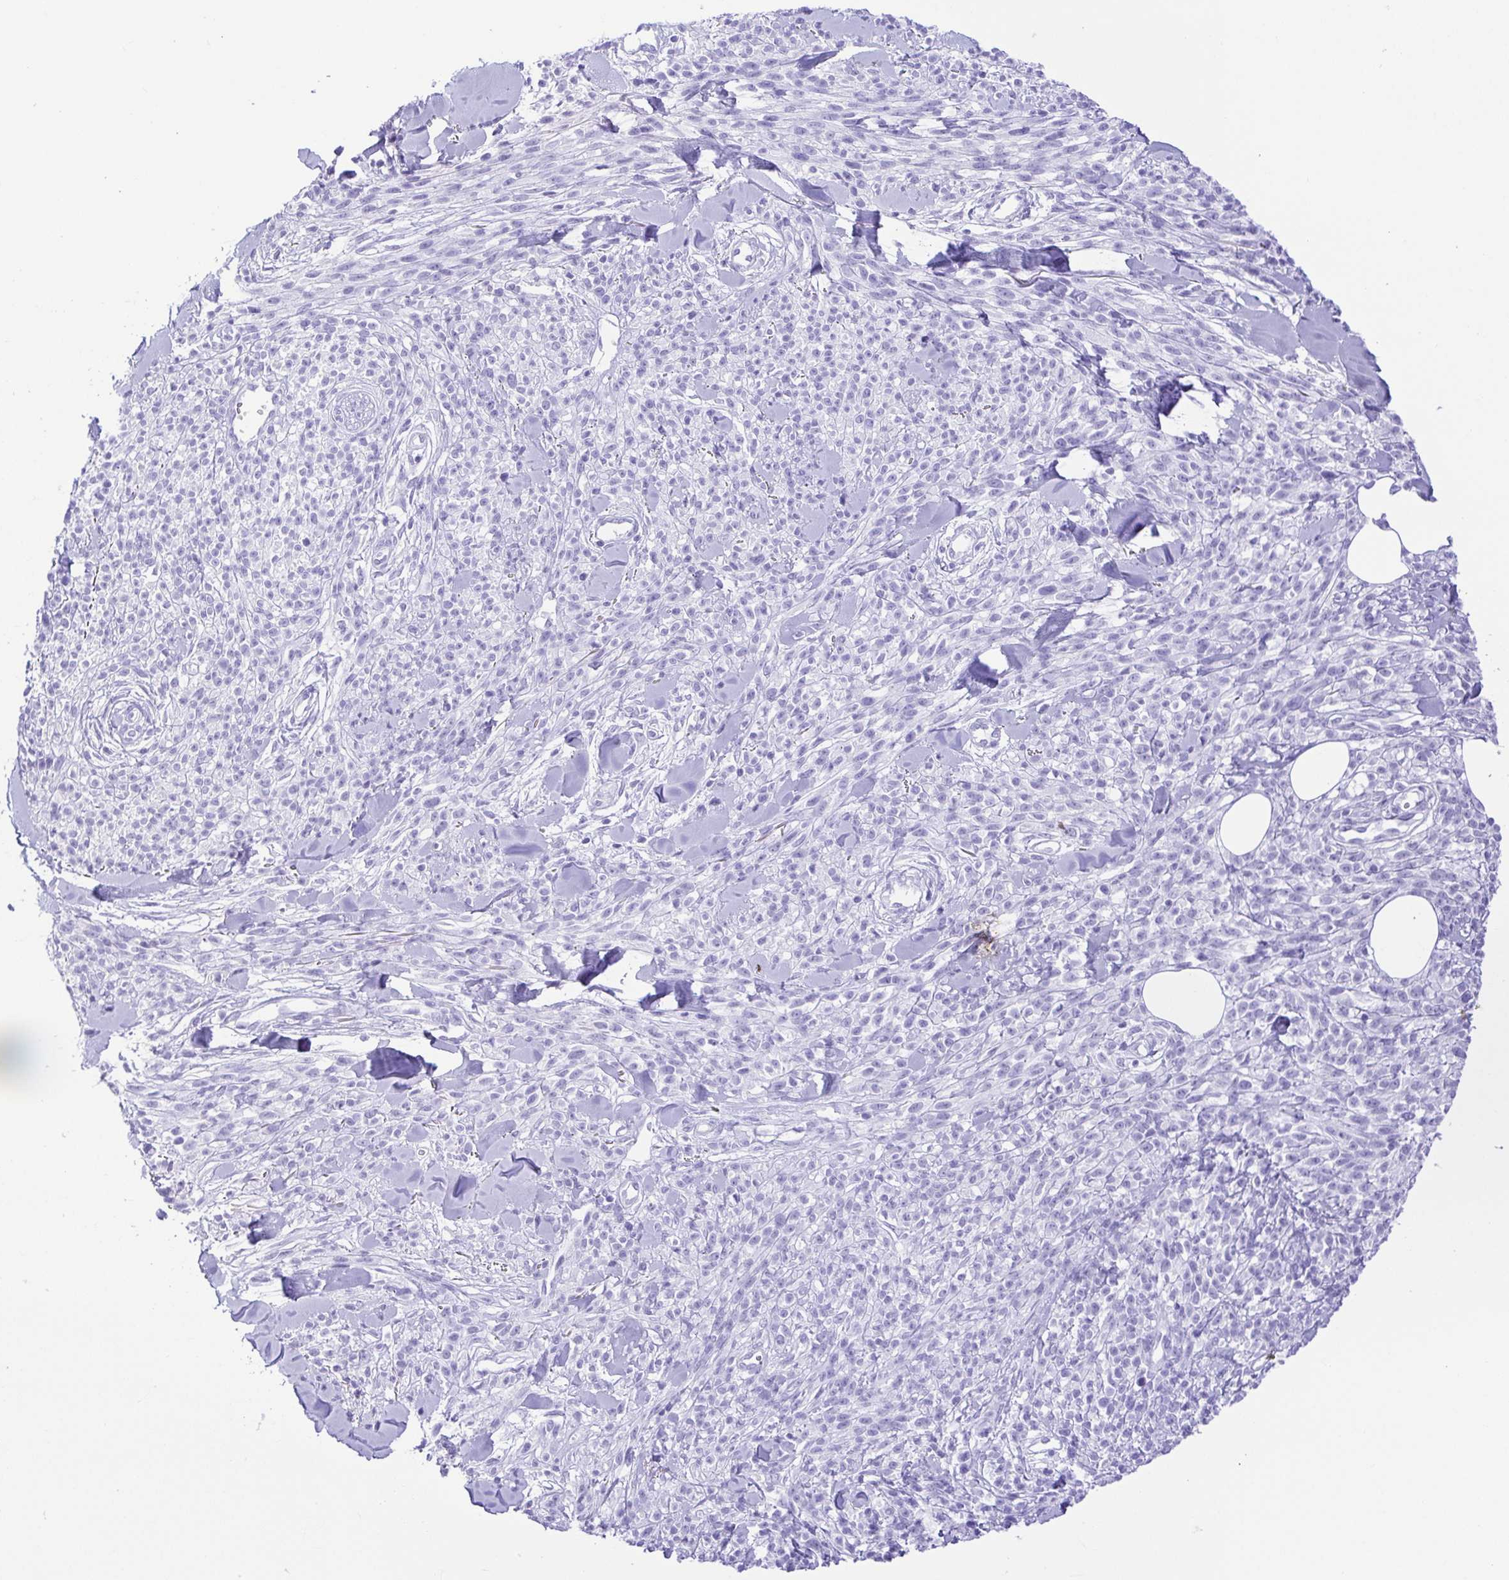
{"staining": {"intensity": "negative", "quantity": "none", "location": "none"}, "tissue": "melanoma", "cell_type": "Tumor cells", "image_type": "cancer", "snomed": [{"axis": "morphology", "description": "Malignant melanoma, NOS"}, {"axis": "topography", "description": "Skin"}, {"axis": "topography", "description": "Skin of trunk"}], "caption": "IHC of malignant melanoma demonstrates no staining in tumor cells. (DAB IHC, high magnification).", "gene": "CDSN", "patient": {"sex": "male", "age": 74}}